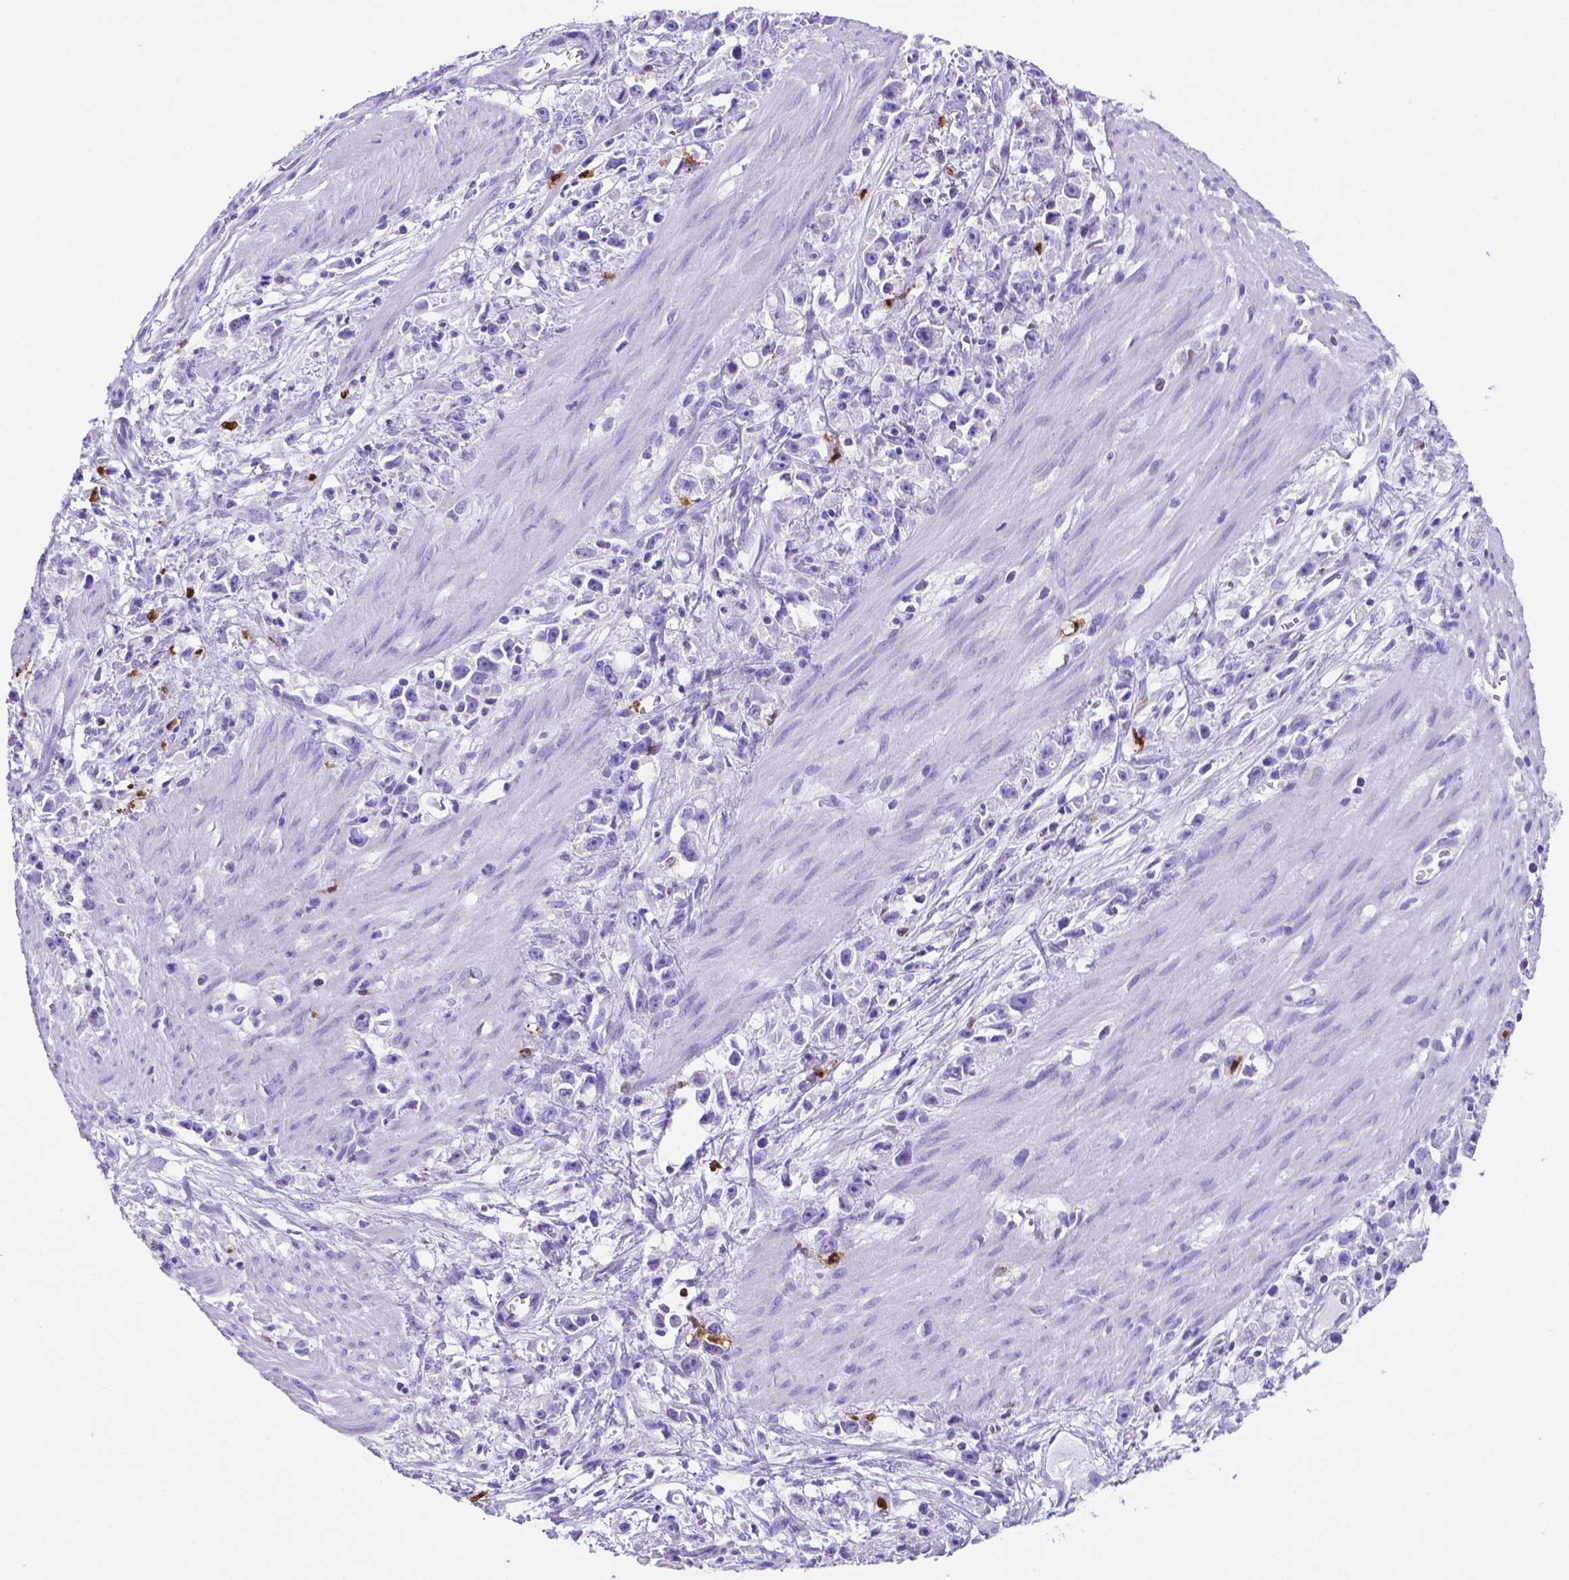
{"staining": {"intensity": "negative", "quantity": "none", "location": "none"}, "tissue": "stomach cancer", "cell_type": "Tumor cells", "image_type": "cancer", "snomed": [{"axis": "morphology", "description": "Adenocarcinoma, NOS"}, {"axis": "topography", "description": "Stomach"}], "caption": "This is an IHC photomicrograph of stomach cancer (adenocarcinoma). There is no expression in tumor cells.", "gene": "LZTR1", "patient": {"sex": "female", "age": 59}}